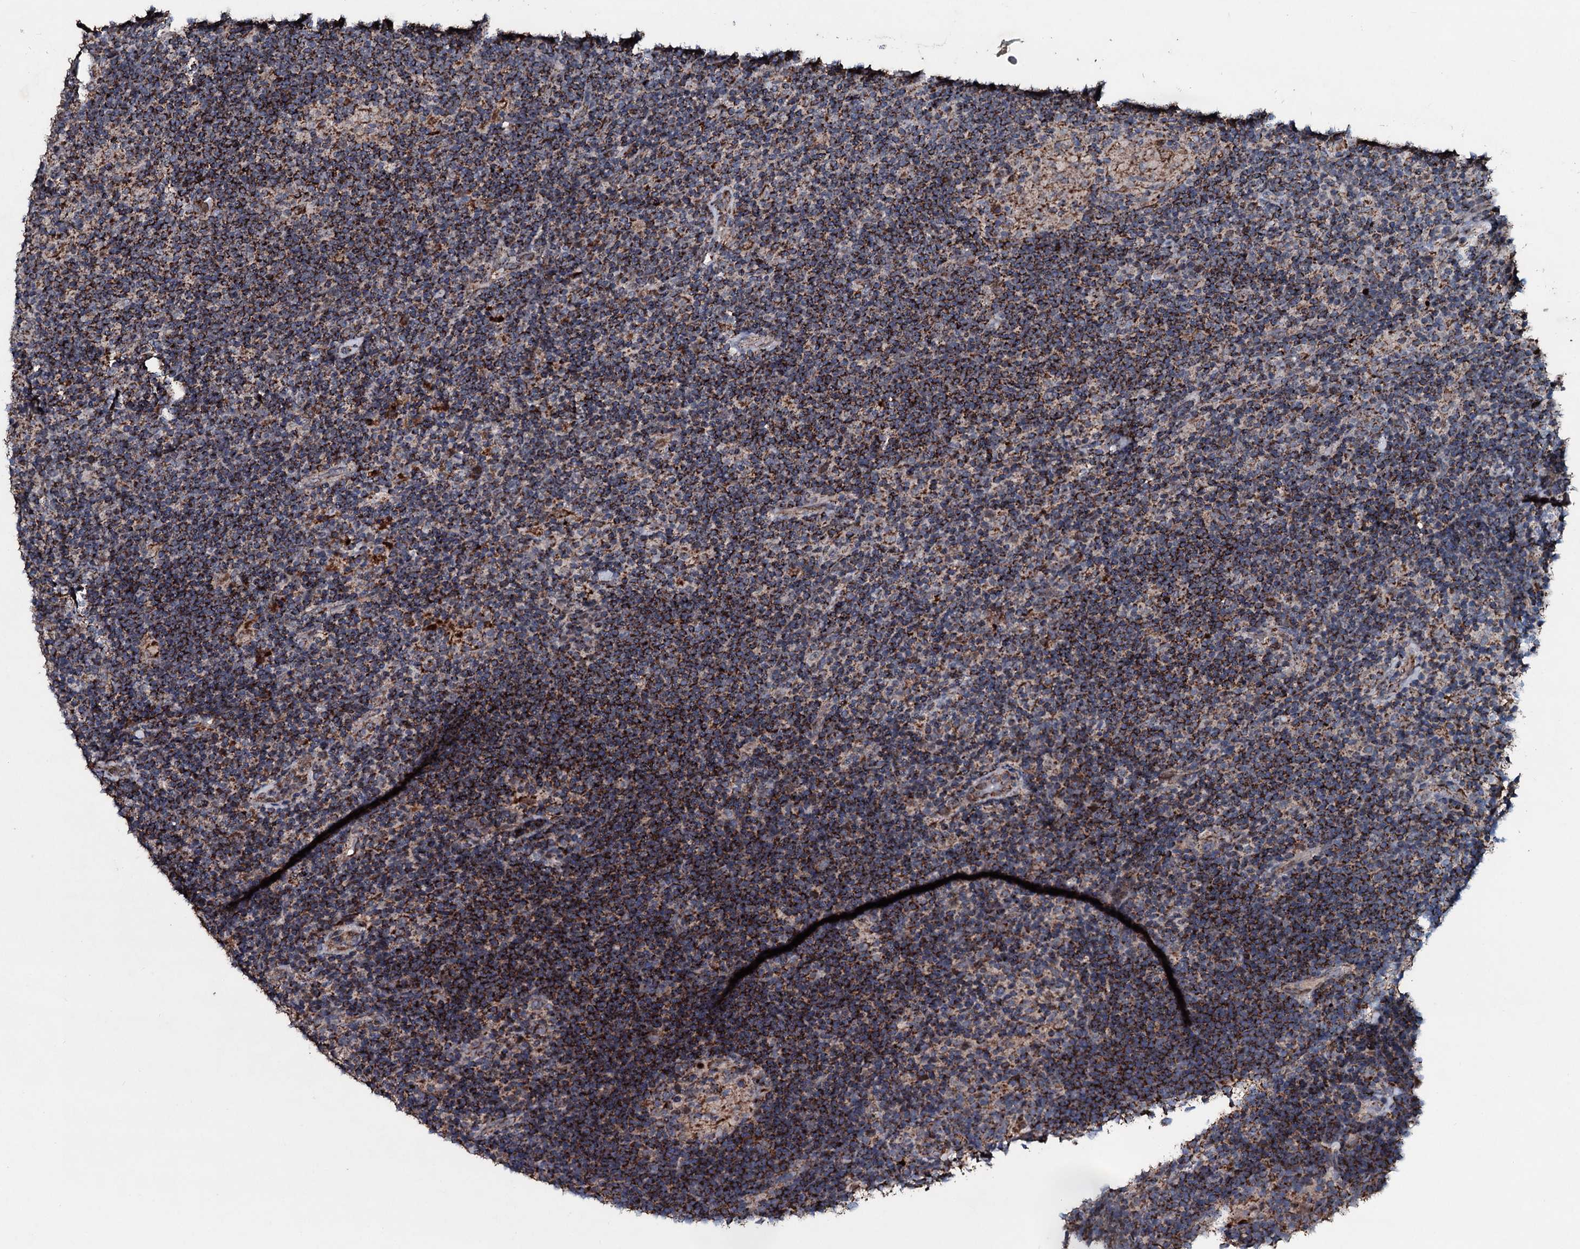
{"staining": {"intensity": "weak", "quantity": "25%-75%", "location": "cytoplasmic/membranous"}, "tissue": "lymphoma", "cell_type": "Tumor cells", "image_type": "cancer", "snomed": [{"axis": "morphology", "description": "Hodgkin's disease, NOS"}, {"axis": "topography", "description": "Lymph node"}], "caption": "Lymphoma was stained to show a protein in brown. There is low levels of weak cytoplasmic/membranous expression in approximately 25%-75% of tumor cells. Nuclei are stained in blue.", "gene": "DYNC2I2", "patient": {"sex": "female", "age": 57}}